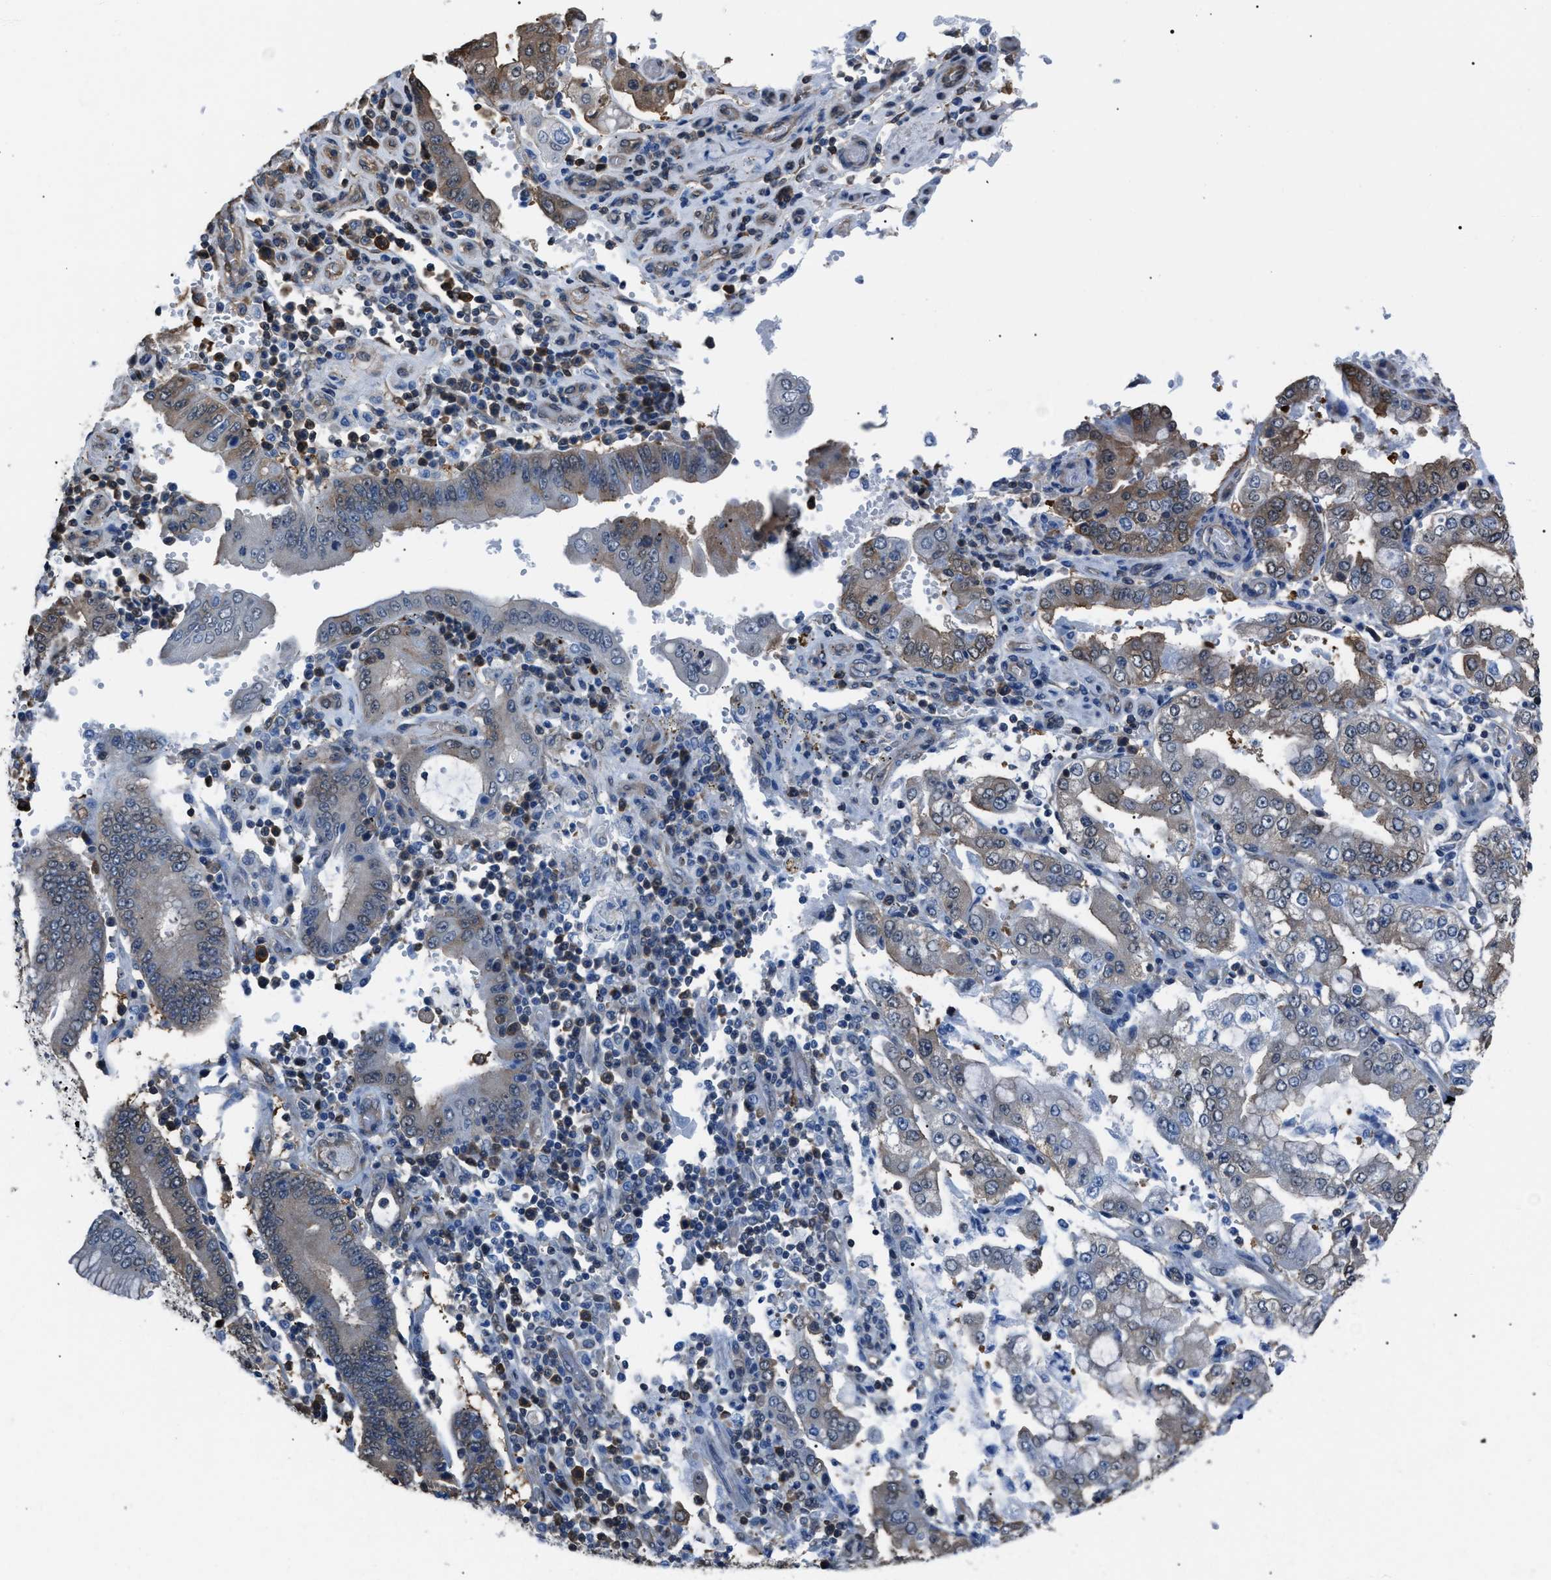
{"staining": {"intensity": "moderate", "quantity": "25%-75%", "location": "cytoplasmic/membranous"}, "tissue": "stomach cancer", "cell_type": "Tumor cells", "image_type": "cancer", "snomed": [{"axis": "morphology", "description": "Adenocarcinoma, NOS"}, {"axis": "topography", "description": "Stomach"}], "caption": "A high-resolution photomicrograph shows immunohistochemistry (IHC) staining of adenocarcinoma (stomach), which reveals moderate cytoplasmic/membranous staining in approximately 25%-75% of tumor cells.", "gene": "PDCD5", "patient": {"sex": "male", "age": 76}}